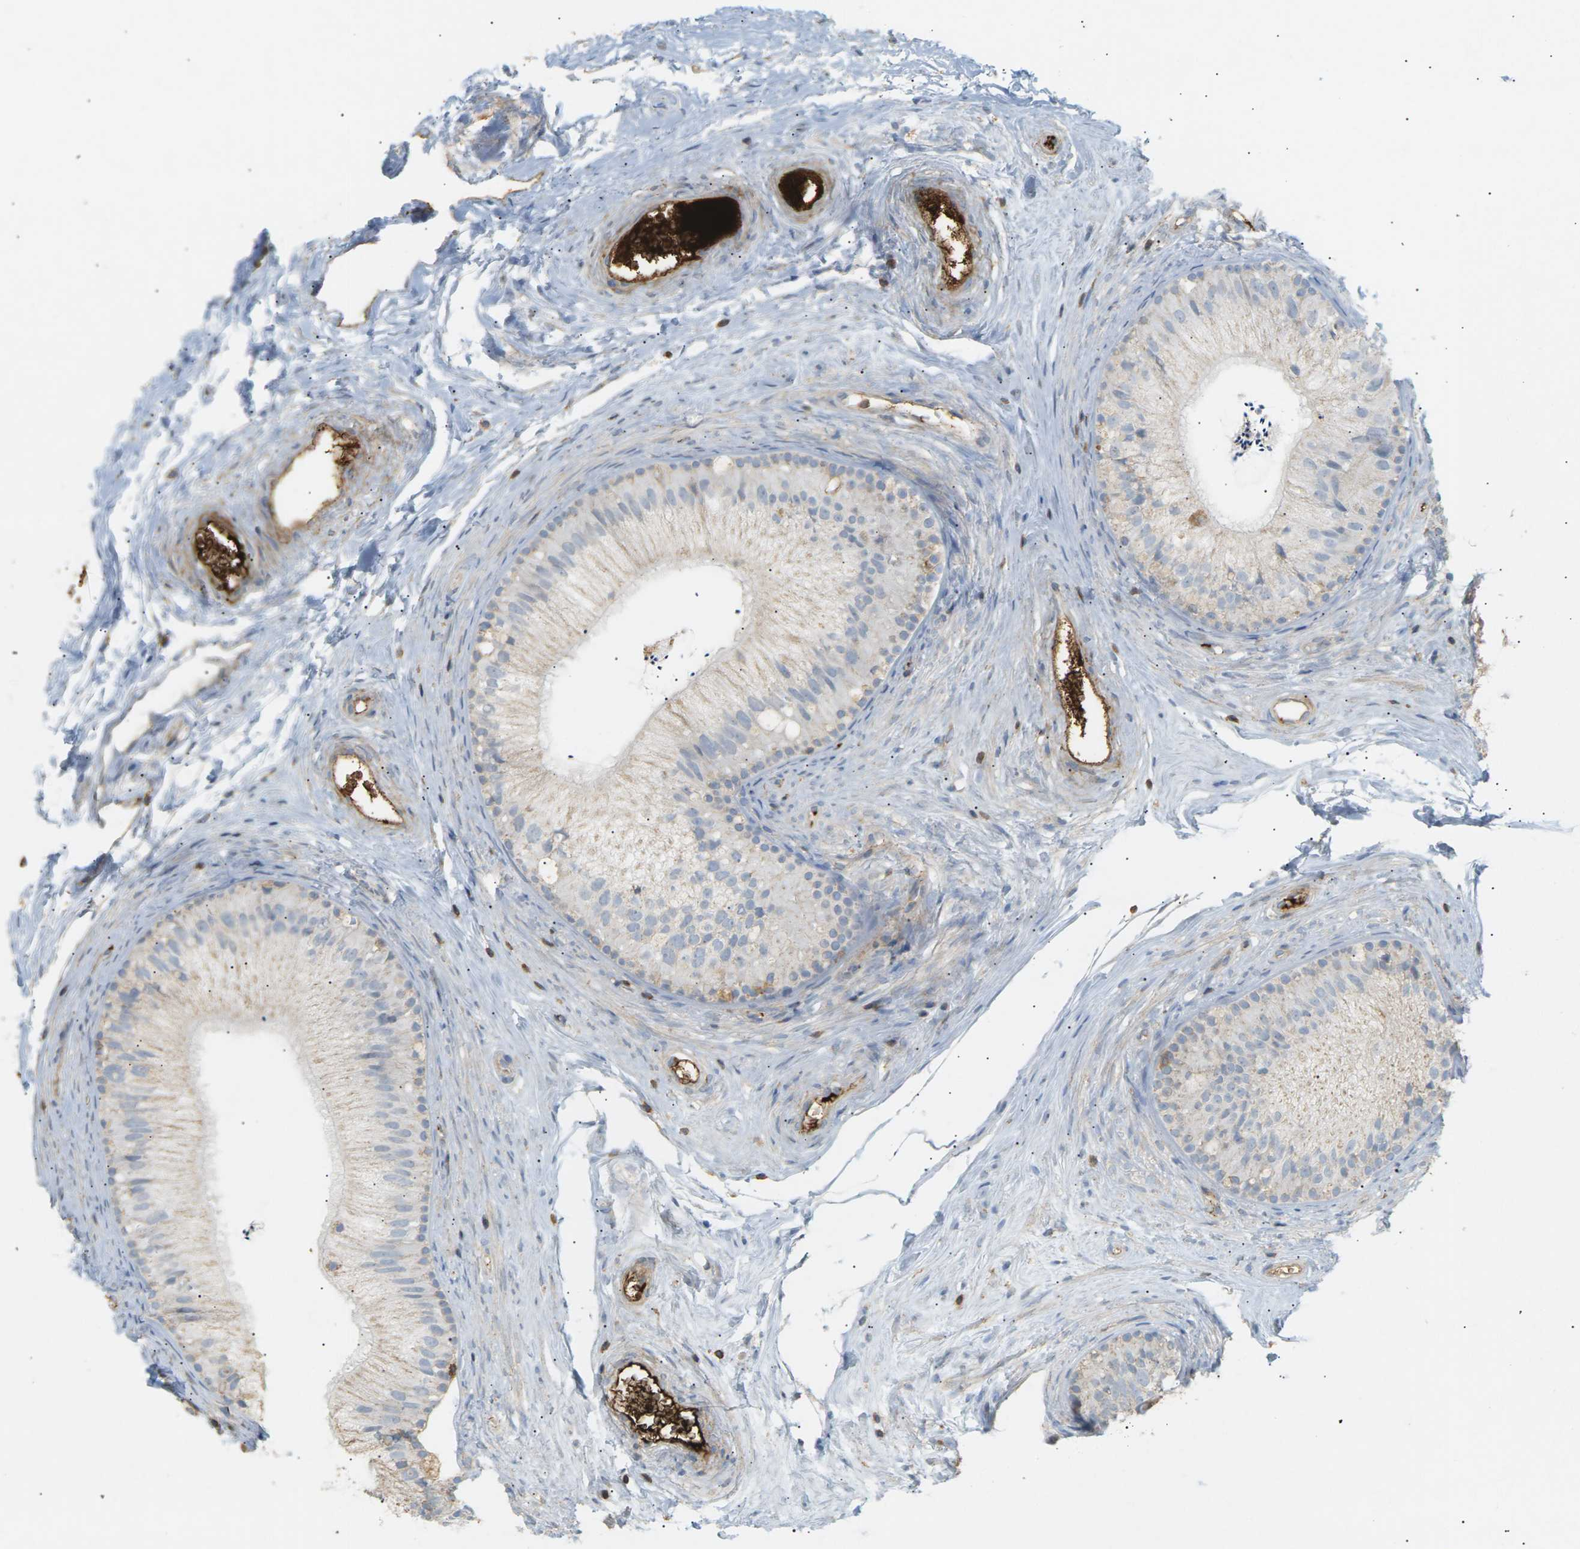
{"staining": {"intensity": "weak", "quantity": "<25%", "location": "cytoplasmic/membranous"}, "tissue": "epididymis", "cell_type": "Glandular cells", "image_type": "normal", "snomed": [{"axis": "morphology", "description": "Normal tissue, NOS"}, {"axis": "topography", "description": "Epididymis"}], "caption": "IHC of unremarkable epididymis demonstrates no expression in glandular cells.", "gene": "LIME1", "patient": {"sex": "male", "age": 56}}